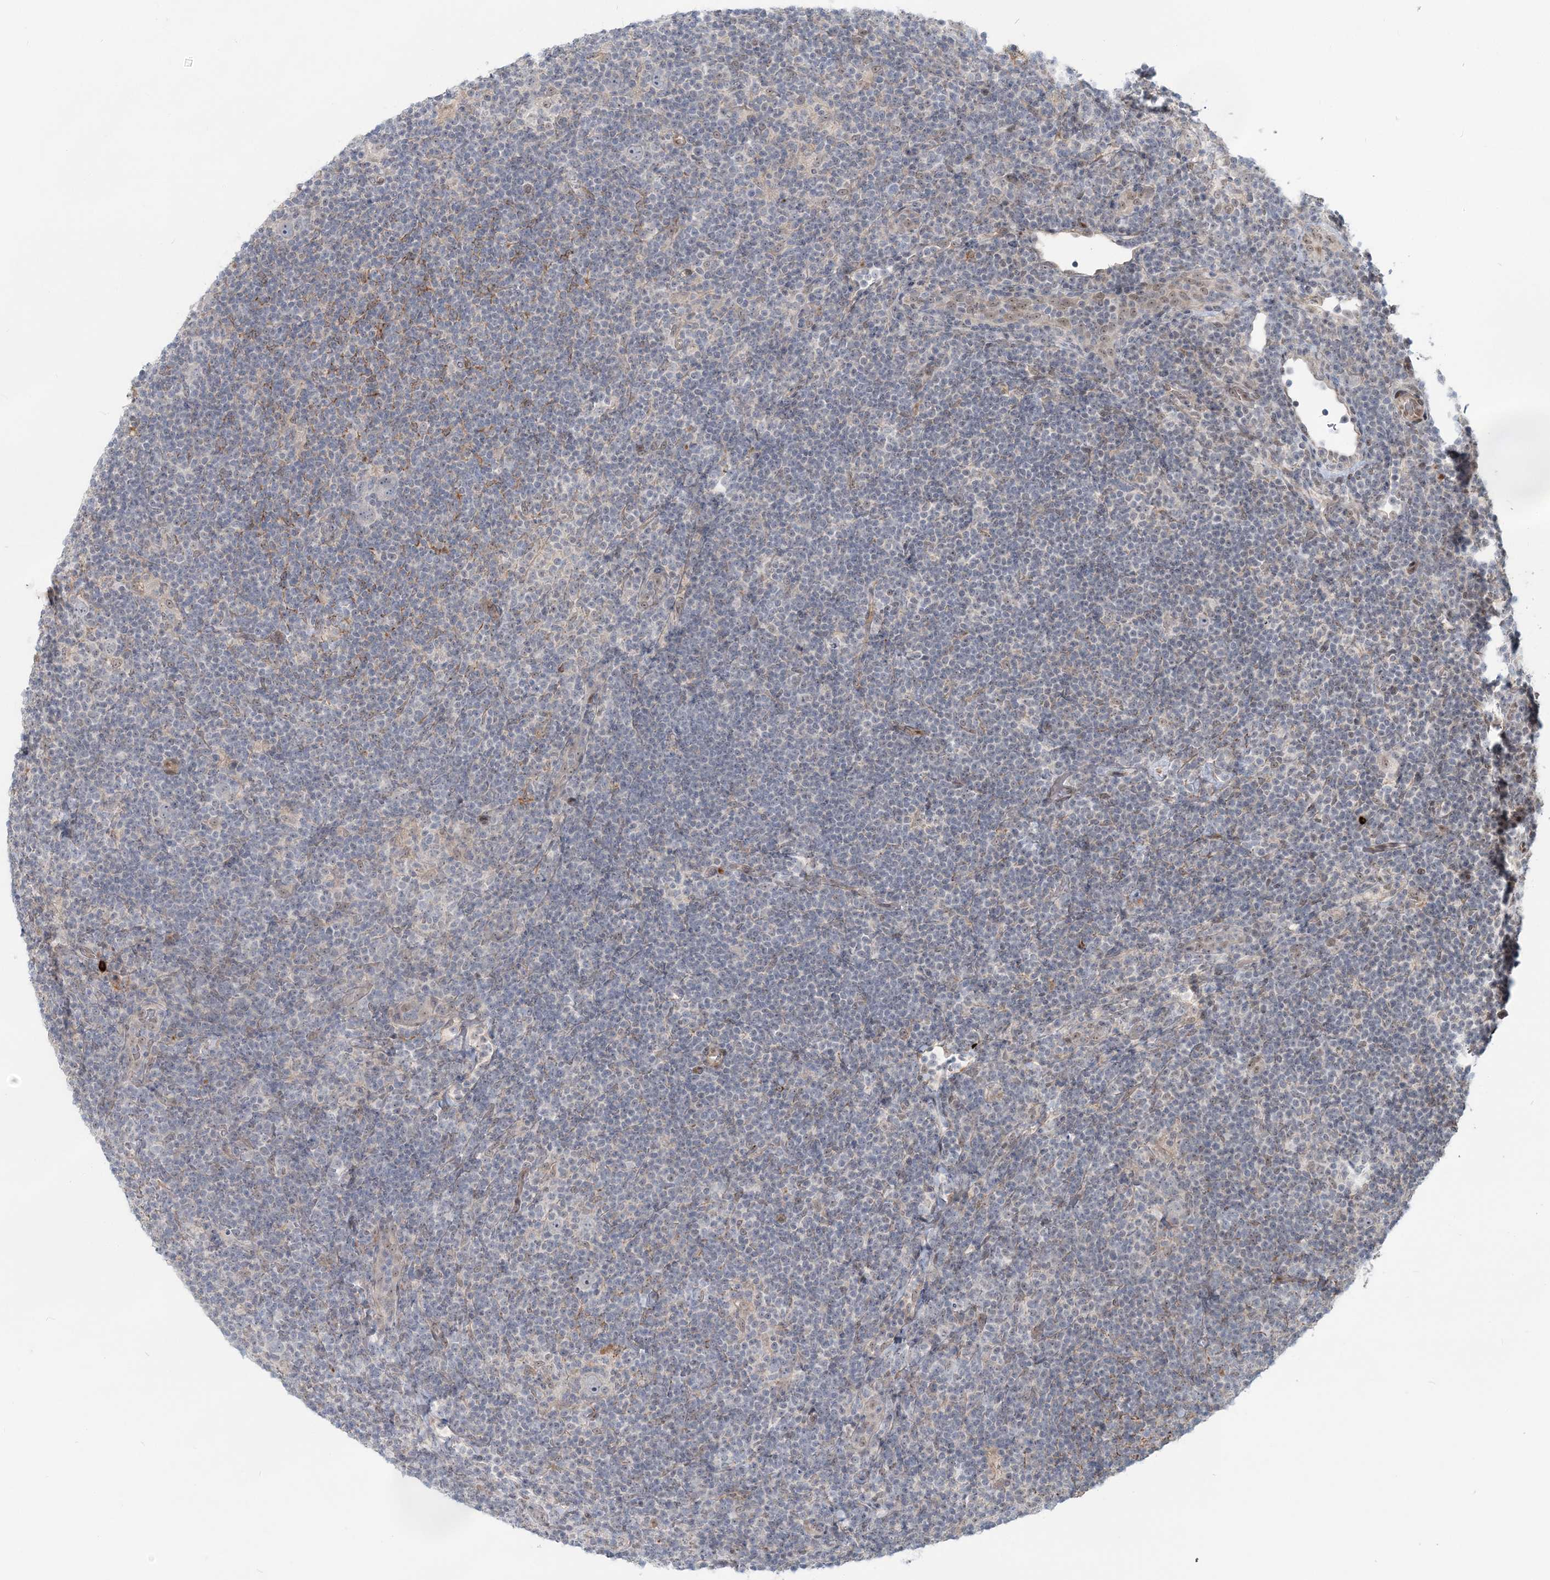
{"staining": {"intensity": "negative", "quantity": "none", "location": "none"}, "tissue": "lymphoma", "cell_type": "Tumor cells", "image_type": "cancer", "snomed": [{"axis": "morphology", "description": "Hodgkin's disease, NOS"}, {"axis": "topography", "description": "Lymph node"}], "caption": "Micrograph shows no significant protein positivity in tumor cells of Hodgkin's disease. (DAB (3,3'-diaminobenzidine) immunohistochemistry (IHC) with hematoxylin counter stain).", "gene": "SH3PXD2A", "patient": {"sex": "female", "age": 57}}